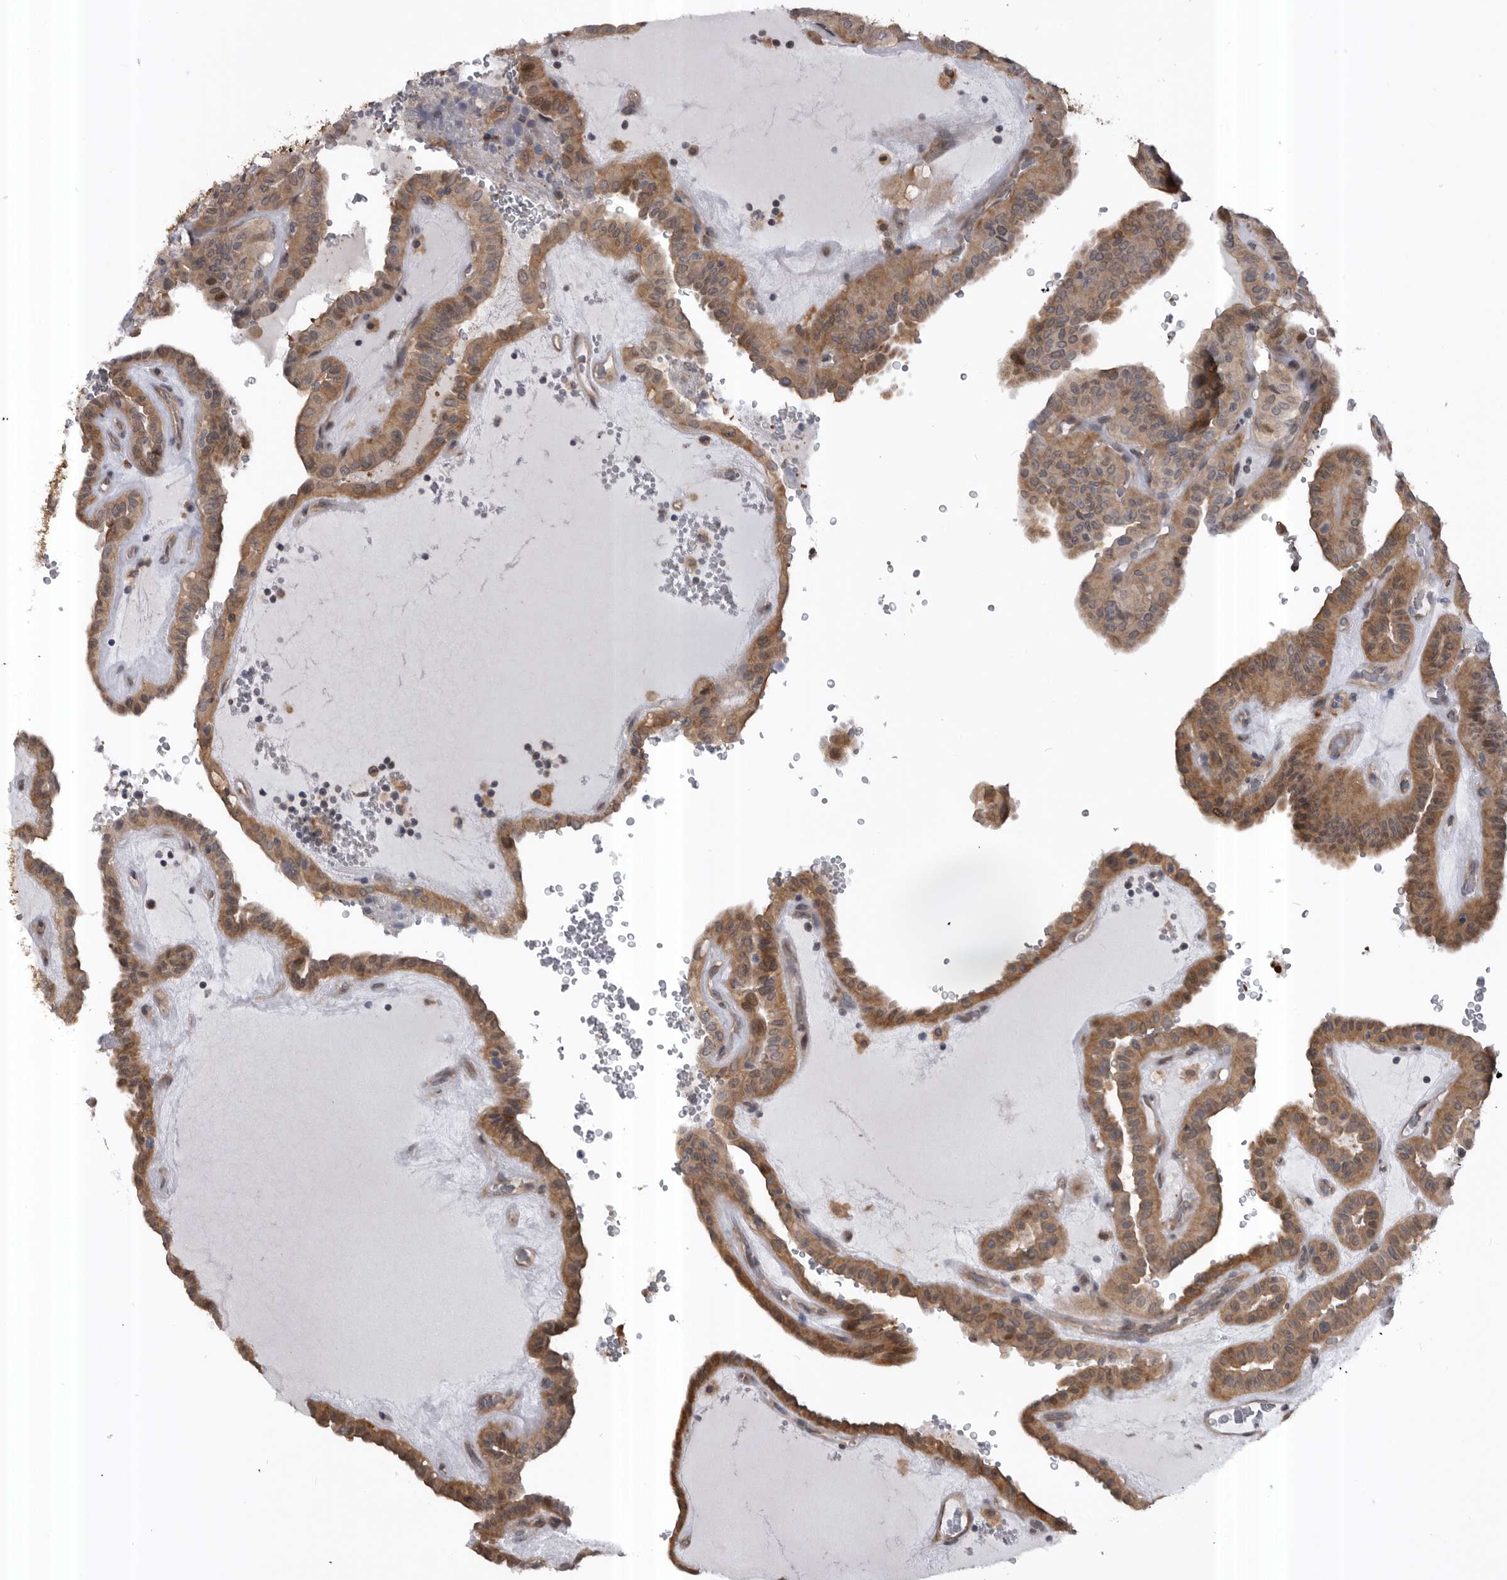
{"staining": {"intensity": "moderate", "quantity": ">75%", "location": "cytoplasmic/membranous"}, "tissue": "thyroid cancer", "cell_type": "Tumor cells", "image_type": "cancer", "snomed": [{"axis": "morphology", "description": "Papillary adenocarcinoma, NOS"}, {"axis": "topography", "description": "Thyroid gland"}], "caption": "Approximately >75% of tumor cells in human thyroid cancer (papillary adenocarcinoma) exhibit moderate cytoplasmic/membranous protein positivity as visualized by brown immunohistochemical staining.", "gene": "RAB3GAP2", "patient": {"sex": "male", "age": 77}}